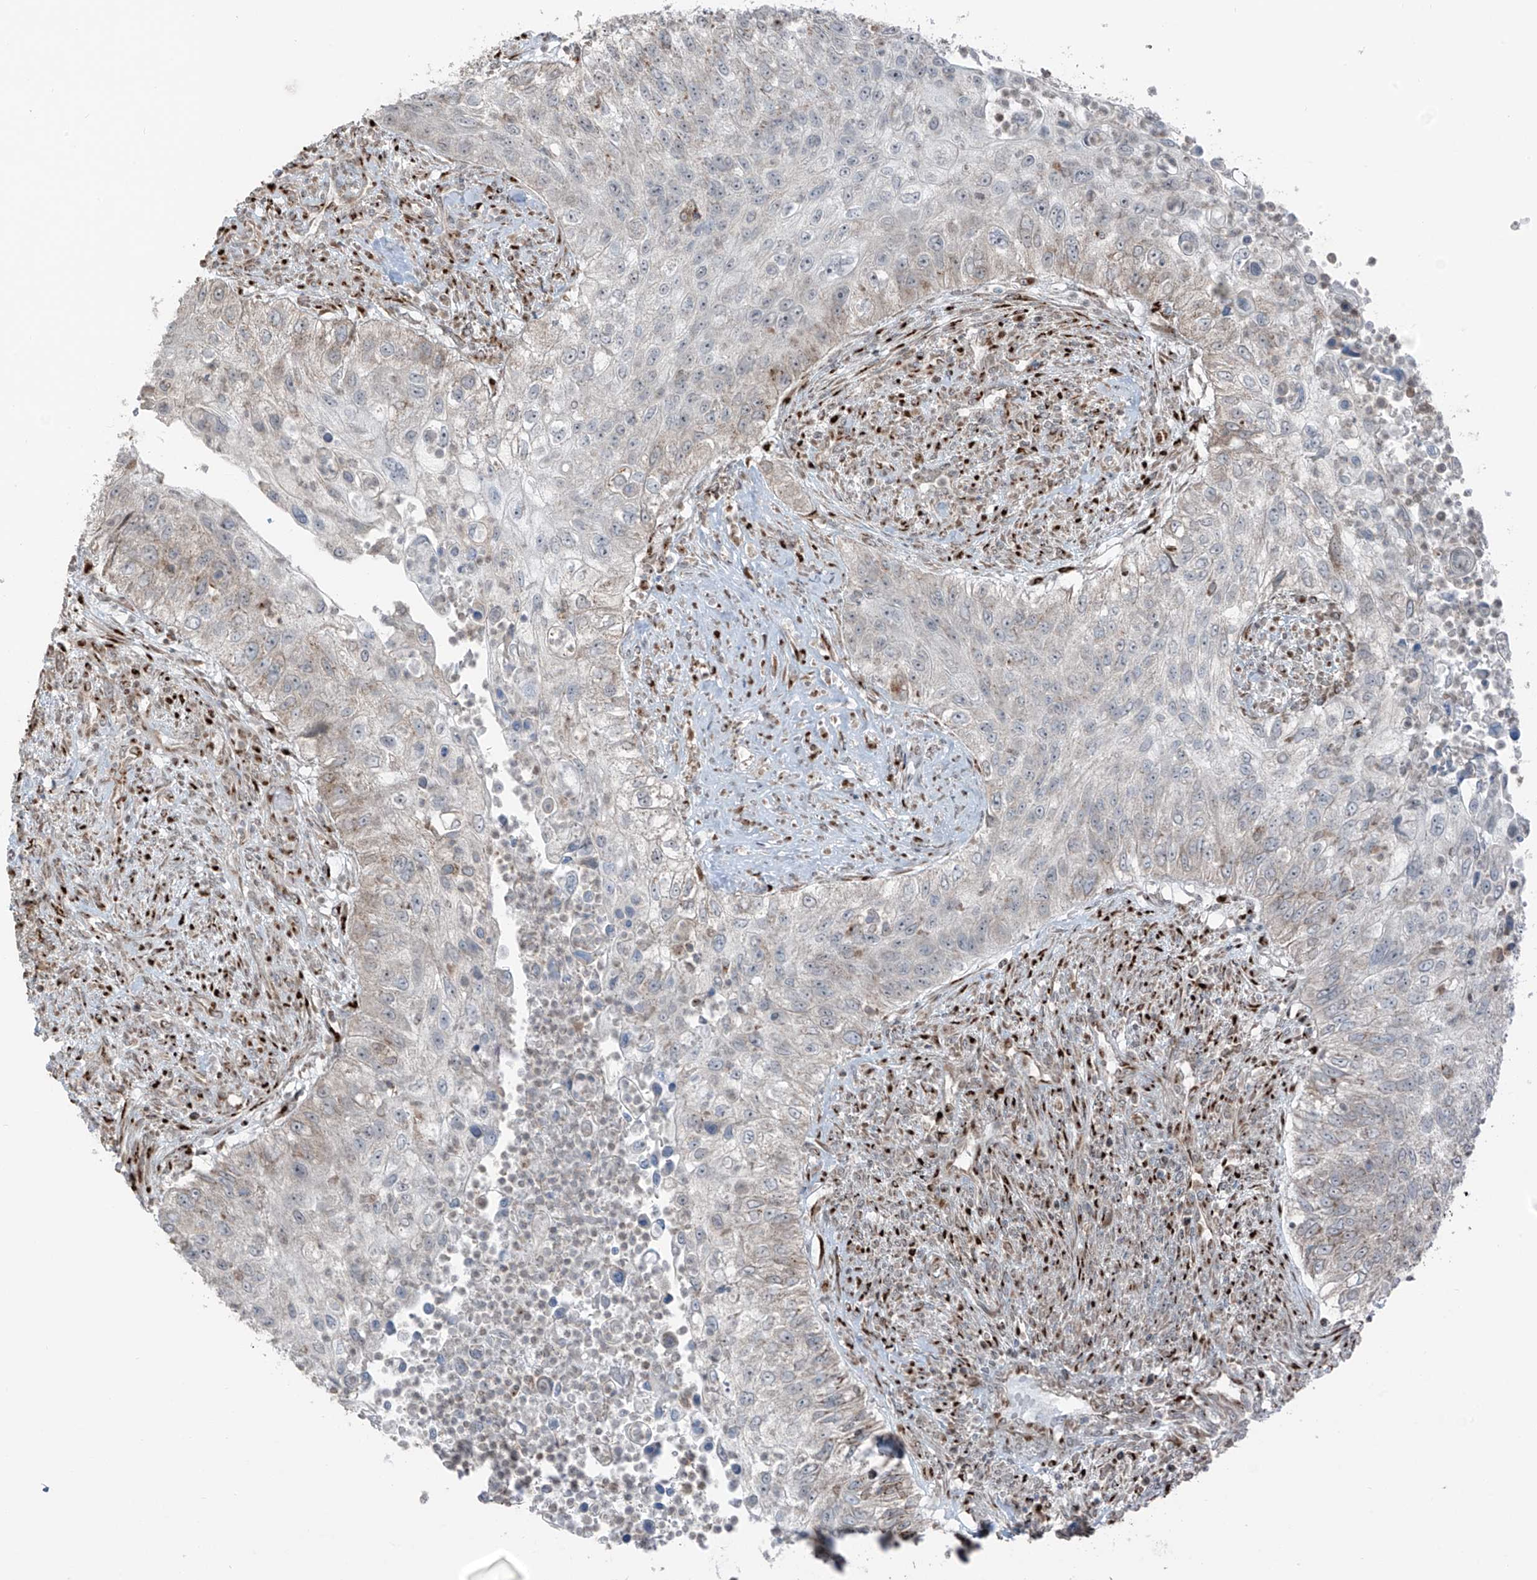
{"staining": {"intensity": "weak", "quantity": "<25%", "location": "cytoplasmic/membranous"}, "tissue": "urothelial cancer", "cell_type": "Tumor cells", "image_type": "cancer", "snomed": [{"axis": "morphology", "description": "Urothelial carcinoma, High grade"}, {"axis": "topography", "description": "Urinary bladder"}], "caption": "Immunohistochemistry of human urothelial cancer shows no expression in tumor cells.", "gene": "ERLEC1", "patient": {"sex": "female", "age": 60}}